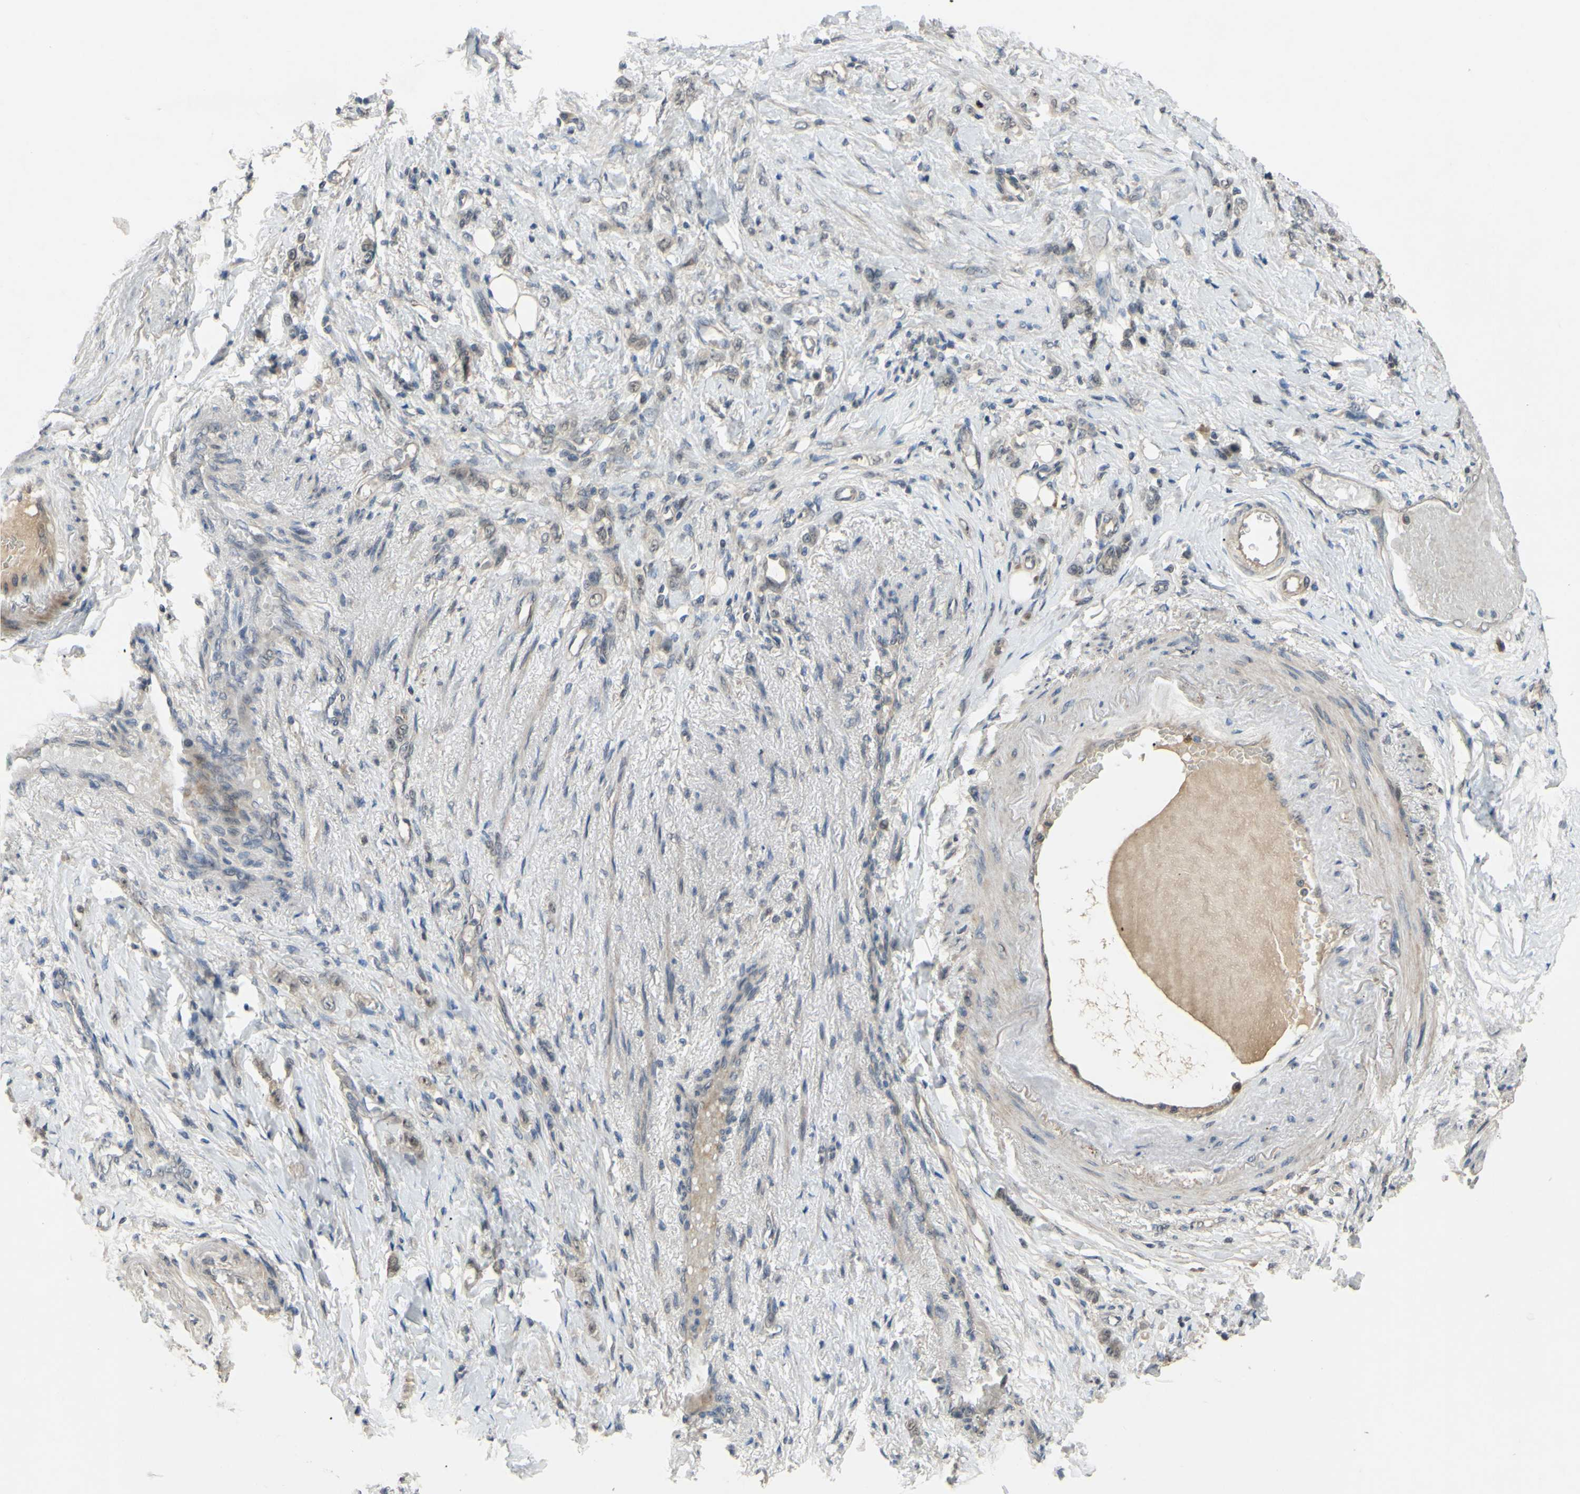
{"staining": {"intensity": "weak", "quantity": "25%-75%", "location": "cytoplasmic/membranous"}, "tissue": "stomach cancer", "cell_type": "Tumor cells", "image_type": "cancer", "snomed": [{"axis": "morphology", "description": "Adenocarcinoma, NOS"}, {"axis": "topography", "description": "Stomach"}], "caption": "Tumor cells reveal weak cytoplasmic/membranous expression in approximately 25%-75% of cells in stomach cancer (adenocarcinoma). Nuclei are stained in blue.", "gene": "ALK", "patient": {"sex": "male", "age": 82}}